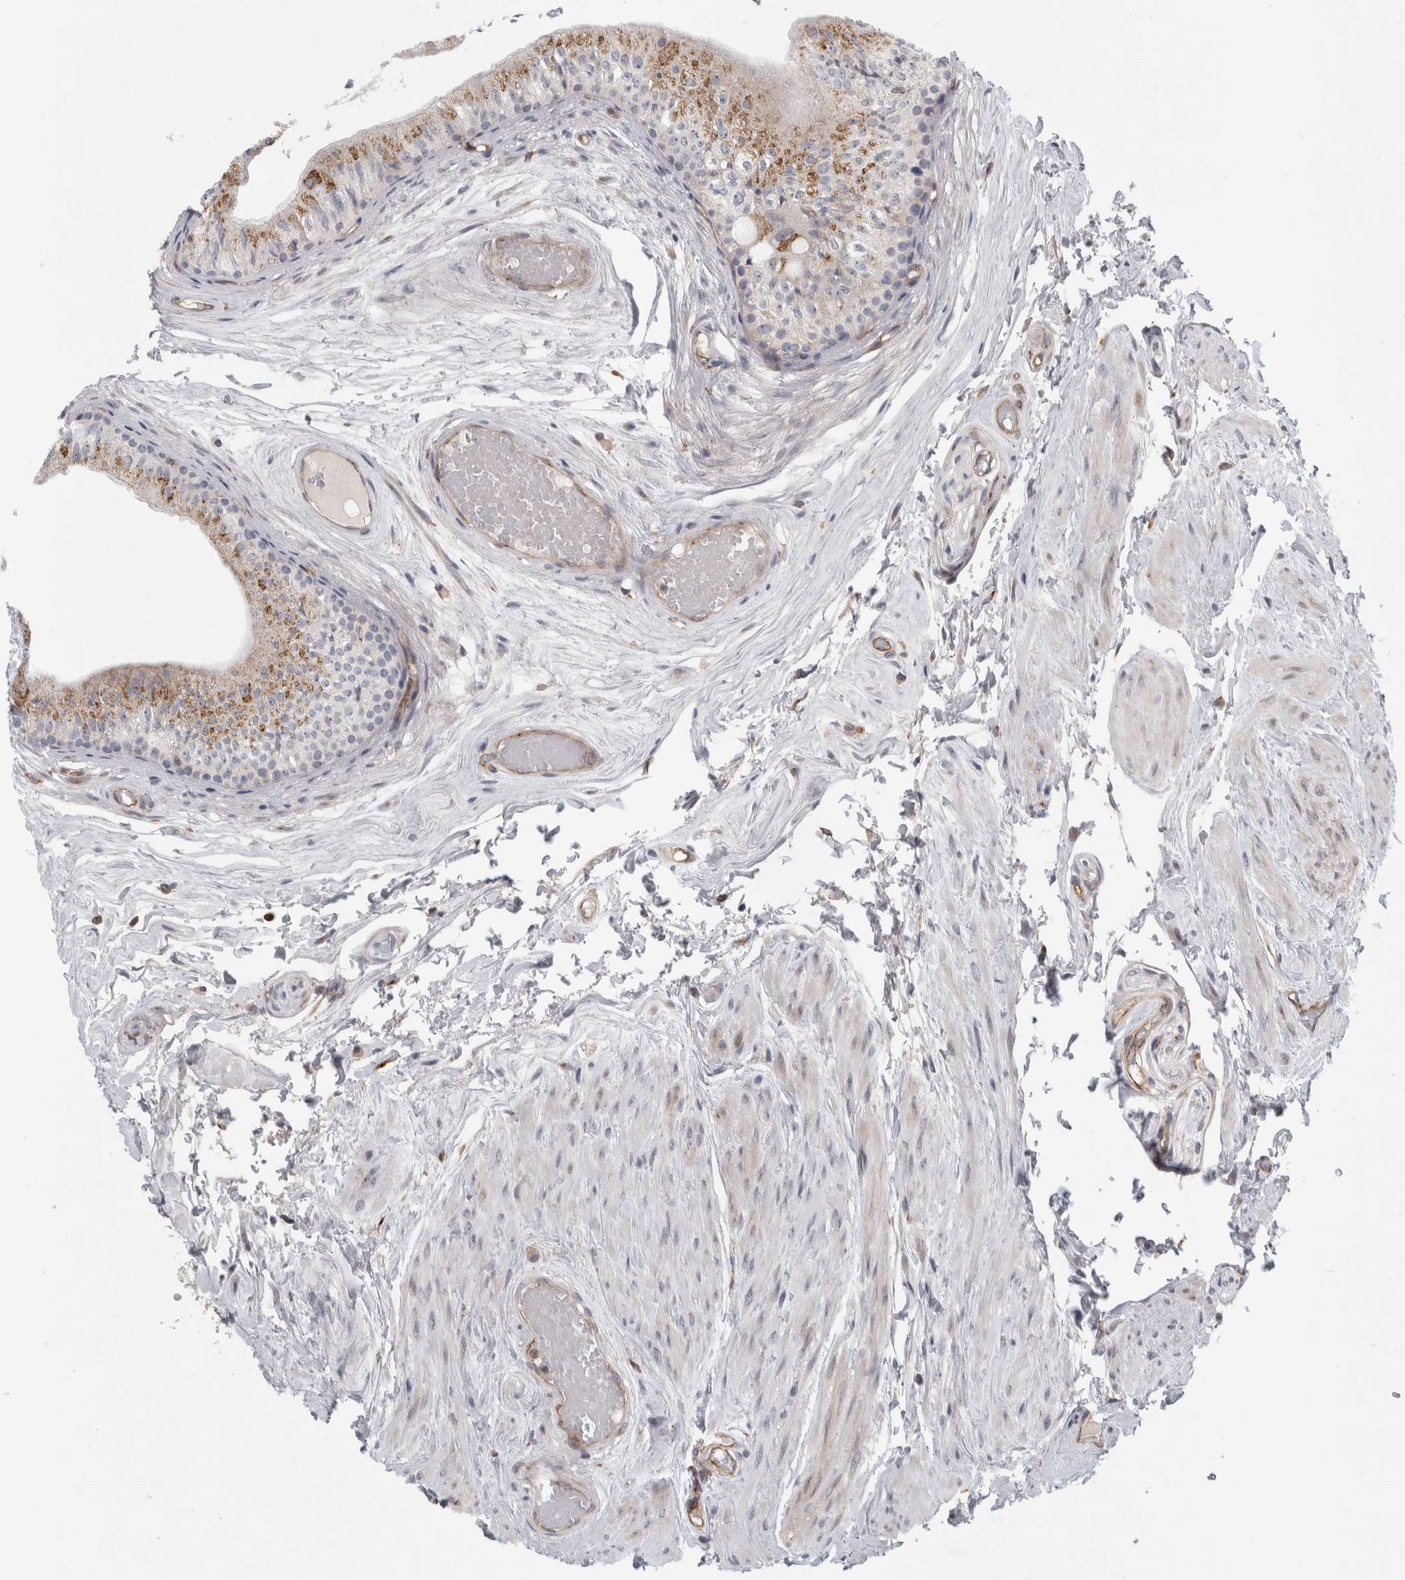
{"staining": {"intensity": "moderate", "quantity": ">75%", "location": "cytoplasmic/membranous"}, "tissue": "epididymis", "cell_type": "Glandular cells", "image_type": "normal", "snomed": [{"axis": "morphology", "description": "Normal tissue, NOS"}, {"axis": "topography", "description": "Epididymis"}], "caption": "Immunohistochemical staining of unremarkable human epididymis demonstrates medium levels of moderate cytoplasmic/membranous positivity in approximately >75% of glandular cells. (IHC, brightfield microscopy, high magnification).", "gene": "PEX6", "patient": {"sex": "male", "age": 79}}